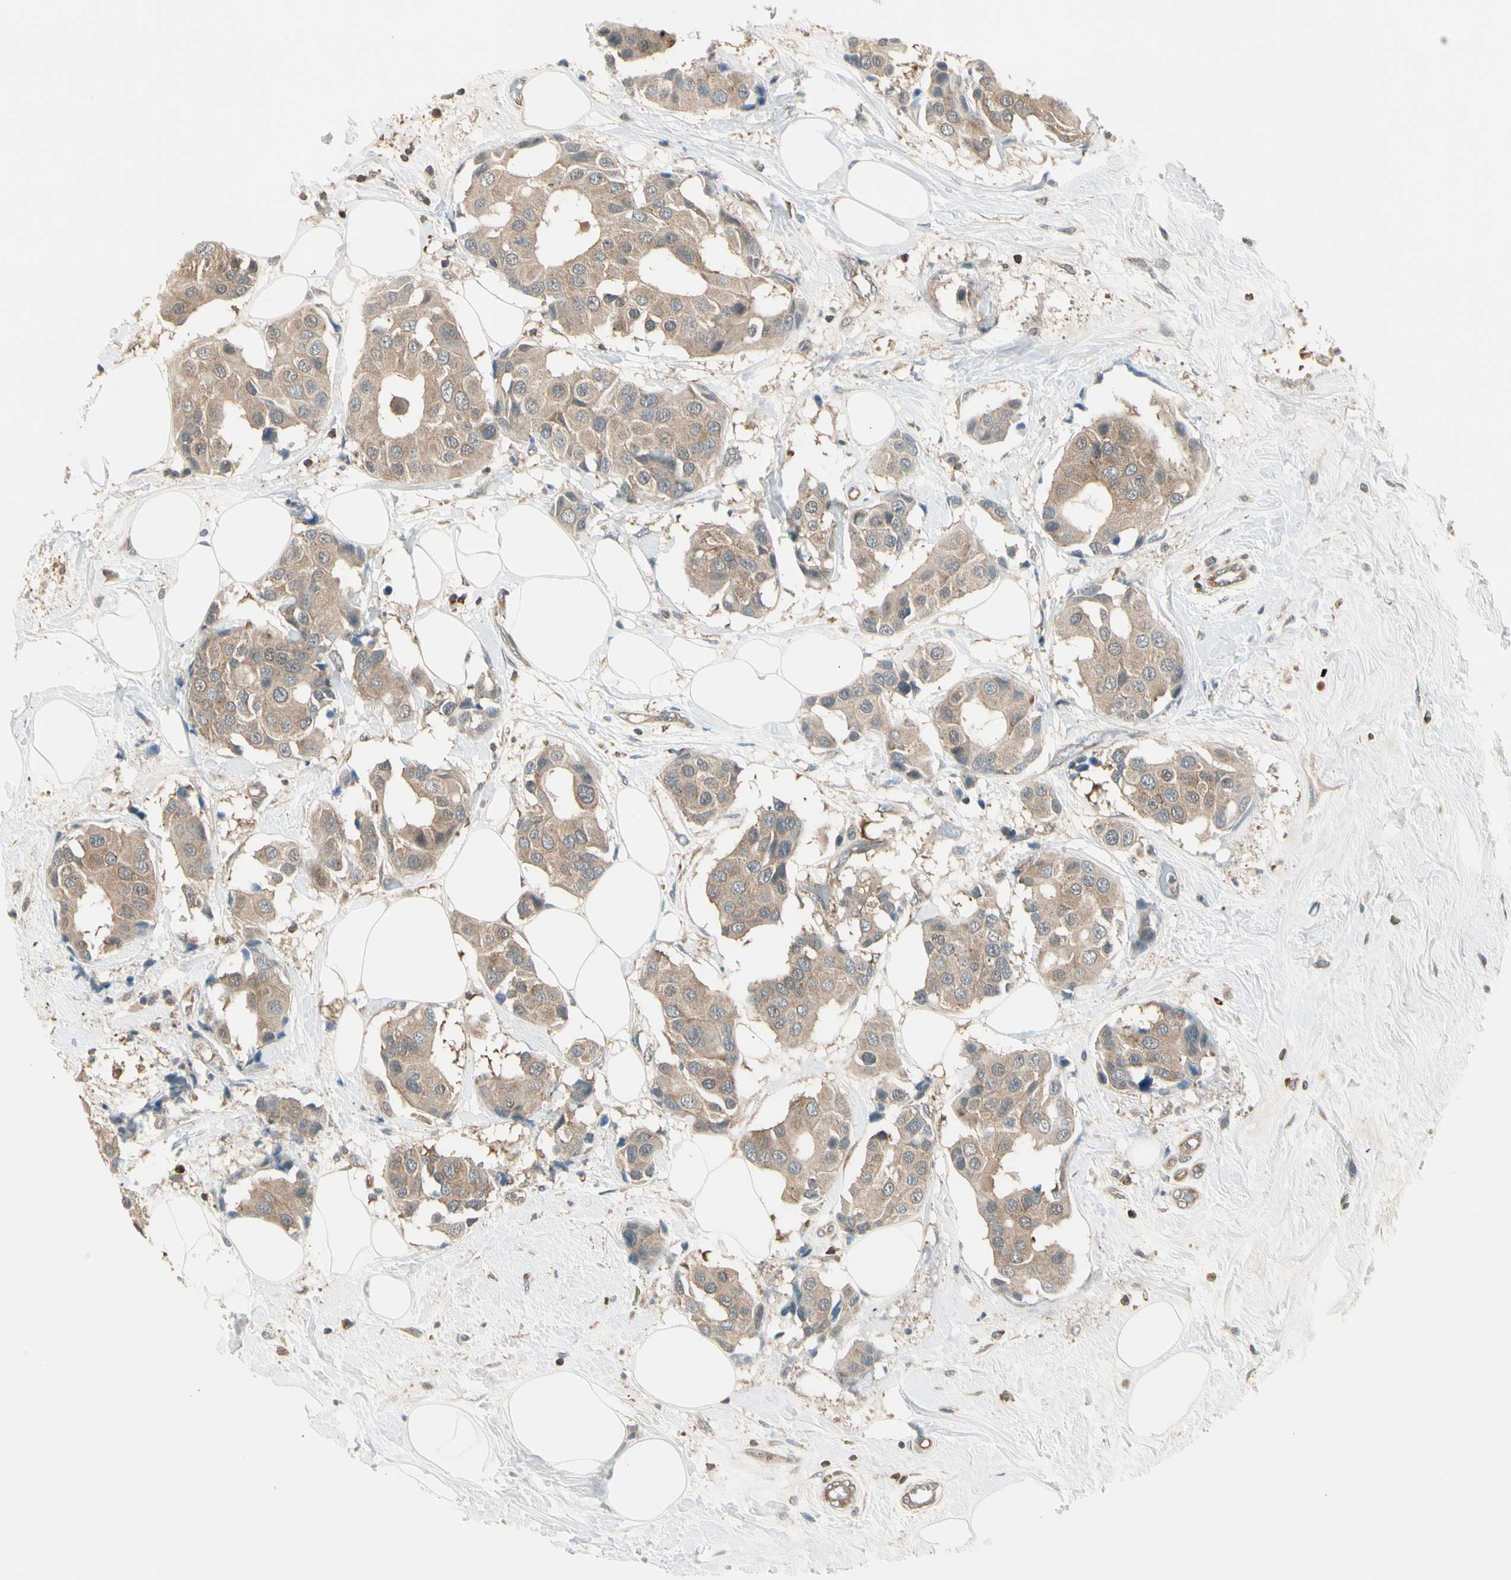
{"staining": {"intensity": "weak", "quantity": ">75%", "location": "cytoplasmic/membranous"}, "tissue": "breast cancer", "cell_type": "Tumor cells", "image_type": "cancer", "snomed": [{"axis": "morphology", "description": "Normal tissue, NOS"}, {"axis": "morphology", "description": "Duct carcinoma"}, {"axis": "topography", "description": "Breast"}], "caption": "Tumor cells show low levels of weak cytoplasmic/membranous staining in about >75% of cells in breast invasive ductal carcinoma.", "gene": "OXSR1", "patient": {"sex": "female", "age": 39}}